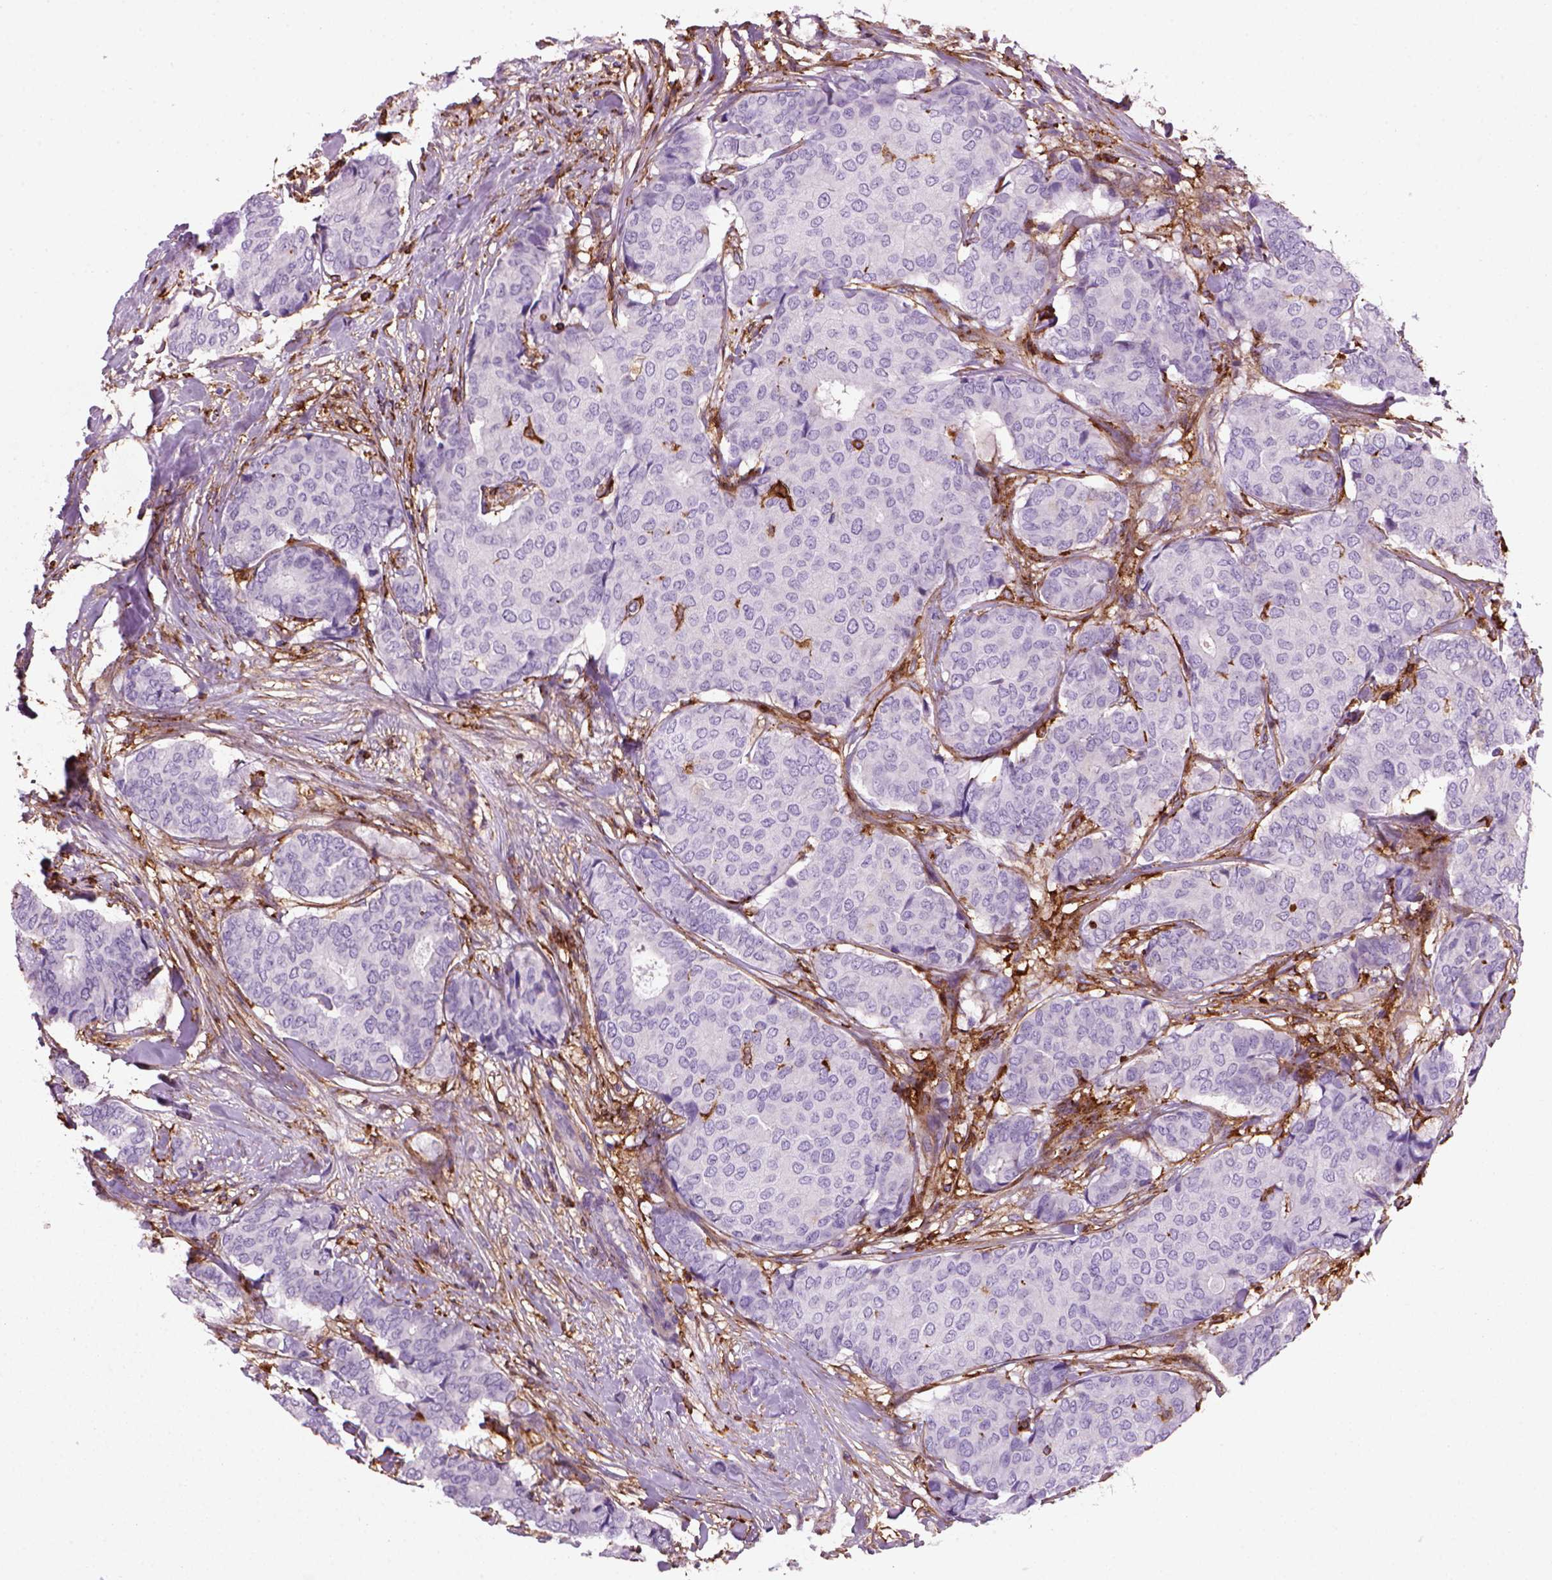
{"staining": {"intensity": "negative", "quantity": "none", "location": "none"}, "tissue": "breast cancer", "cell_type": "Tumor cells", "image_type": "cancer", "snomed": [{"axis": "morphology", "description": "Duct carcinoma"}, {"axis": "topography", "description": "Breast"}], "caption": "The micrograph displays no significant staining in tumor cells of breast intraductal carcinoma.", "gene": "MARCKS", "patient": {"sex": "female", "age": 75}}